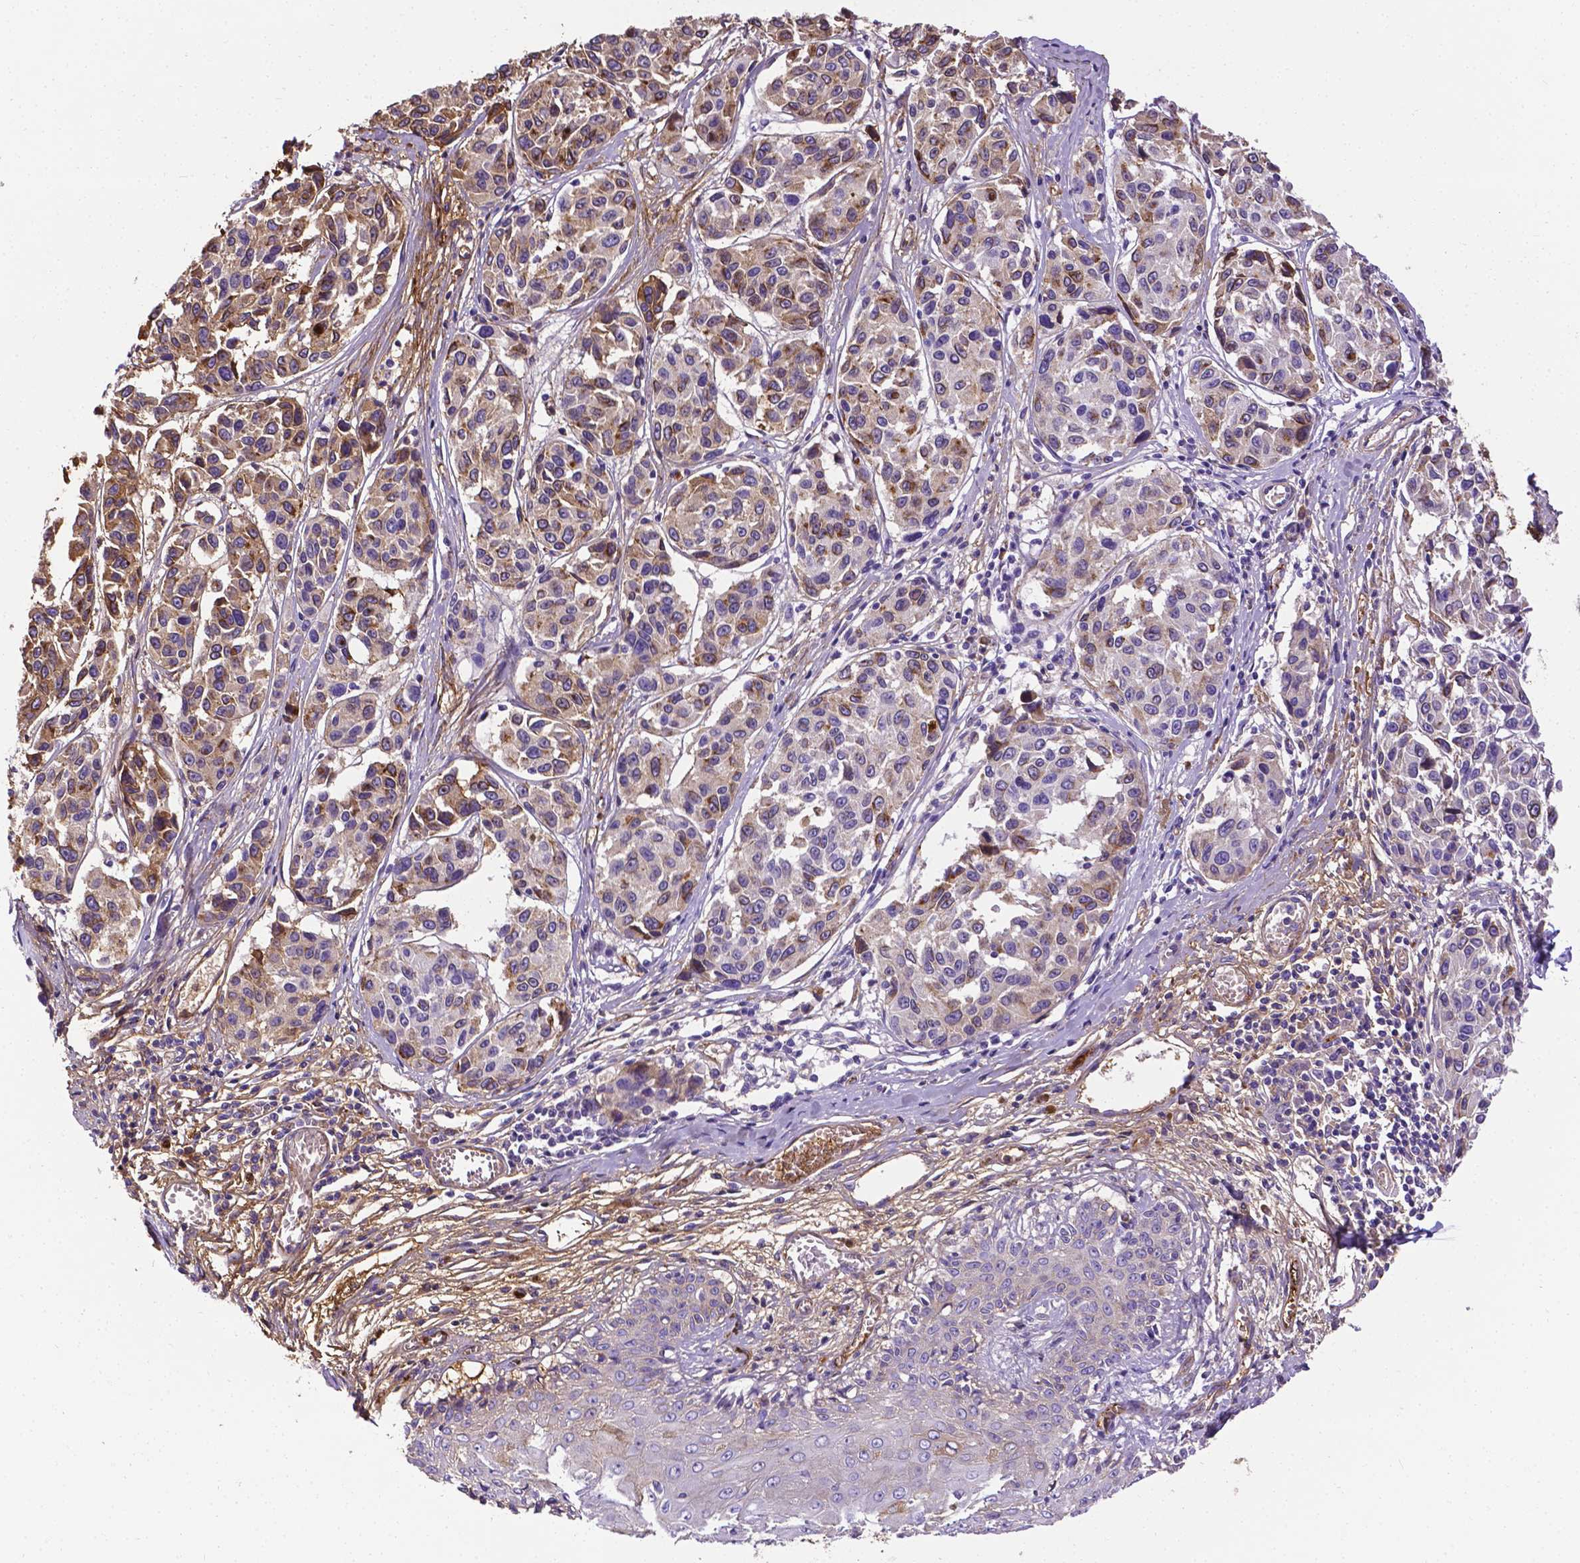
{"staining": {"intensity": "moderate", "quantity": "<25%", "location": "cytoplasmic/membranous"}, "tissue": "melanoma", "cell_type": "Tumor cells", "image_type": "cancer", "snomed": [{"axis": "morphology", "description": "Malignant melanoma, NOS"}, {"axis": "topography", "description": "Skin"}], "caption": "There is low levels of moderate cytoplasmic/membranous positivity in tumor cells of malignant melanoma, as demonstrated by immunohistochemical staining (brown color).", "gene": "APOE", "patient": {"sex": "female", "age": 66}}